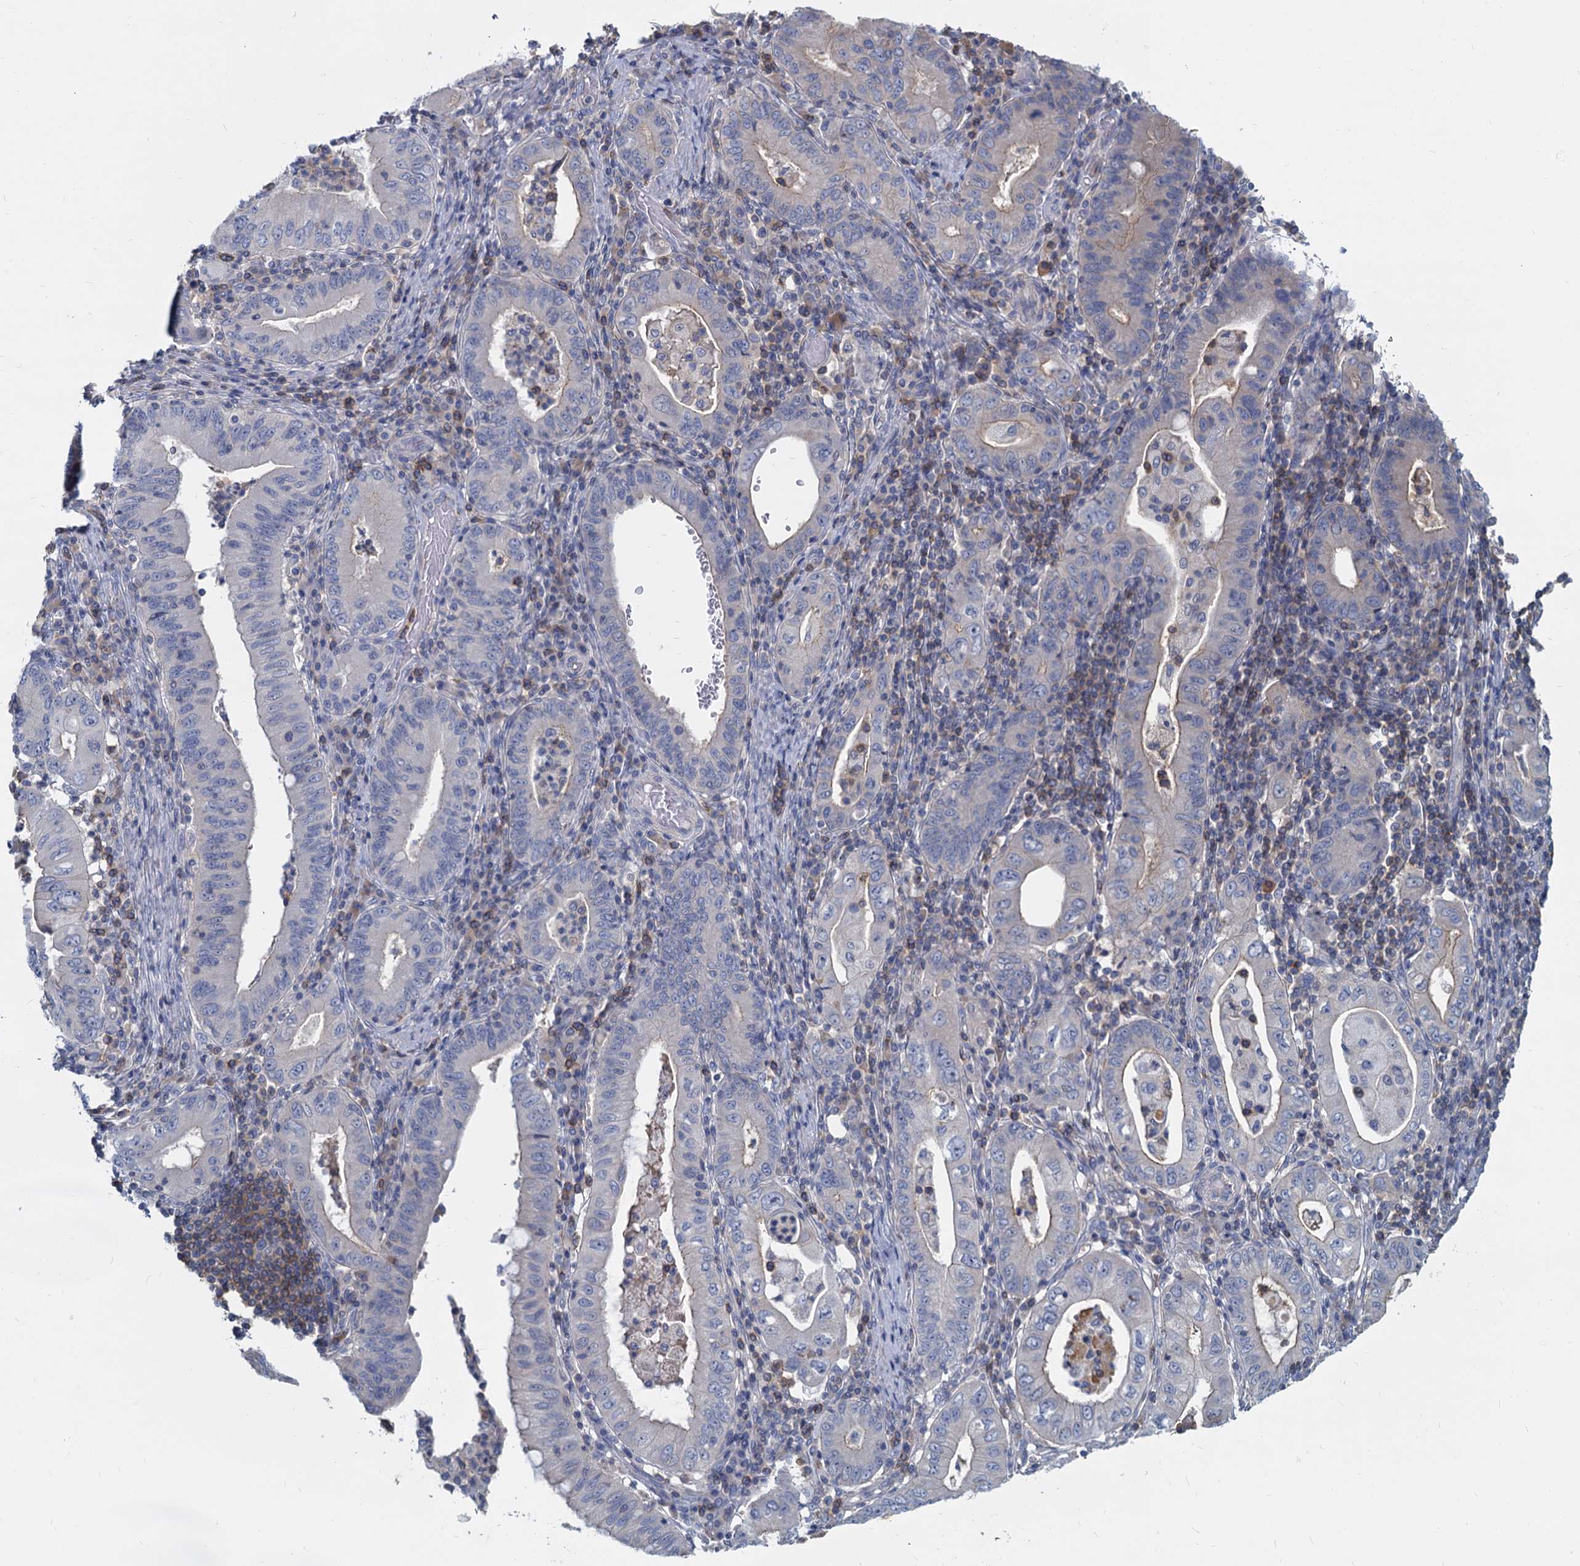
{"staining": {"intensity": "negative", "quantity": "none", "location": "none"}, "tissue": "stomach cancer", "cell_type": "Tumor cells", "image_type": "cancer", "snomed": [{"axis": "morphology", "description": "Normal tissue, NOS"}, {"axis": "morphology", "description": "Adenocarcinoma, NOS"}, {"axis": "topography", "description": "Esophagus"}, {"axis": "topography", "description": "Stomach, upper"}, {"axis": "topography", "description": "Peripheral nerve tissue"}], "caption": "The micrograph displays no staining of tumor cells in adenocarcinoma (stomach). The staining was performed using DAB (3,3'-diaminobenzidine) to visualize the protein expression in brown, while the nuclei were stained in blue with hematoxylin (Magnification: 20x).", "gene": "ACSM3", "patient": {"sex": "male", "age": 62}}